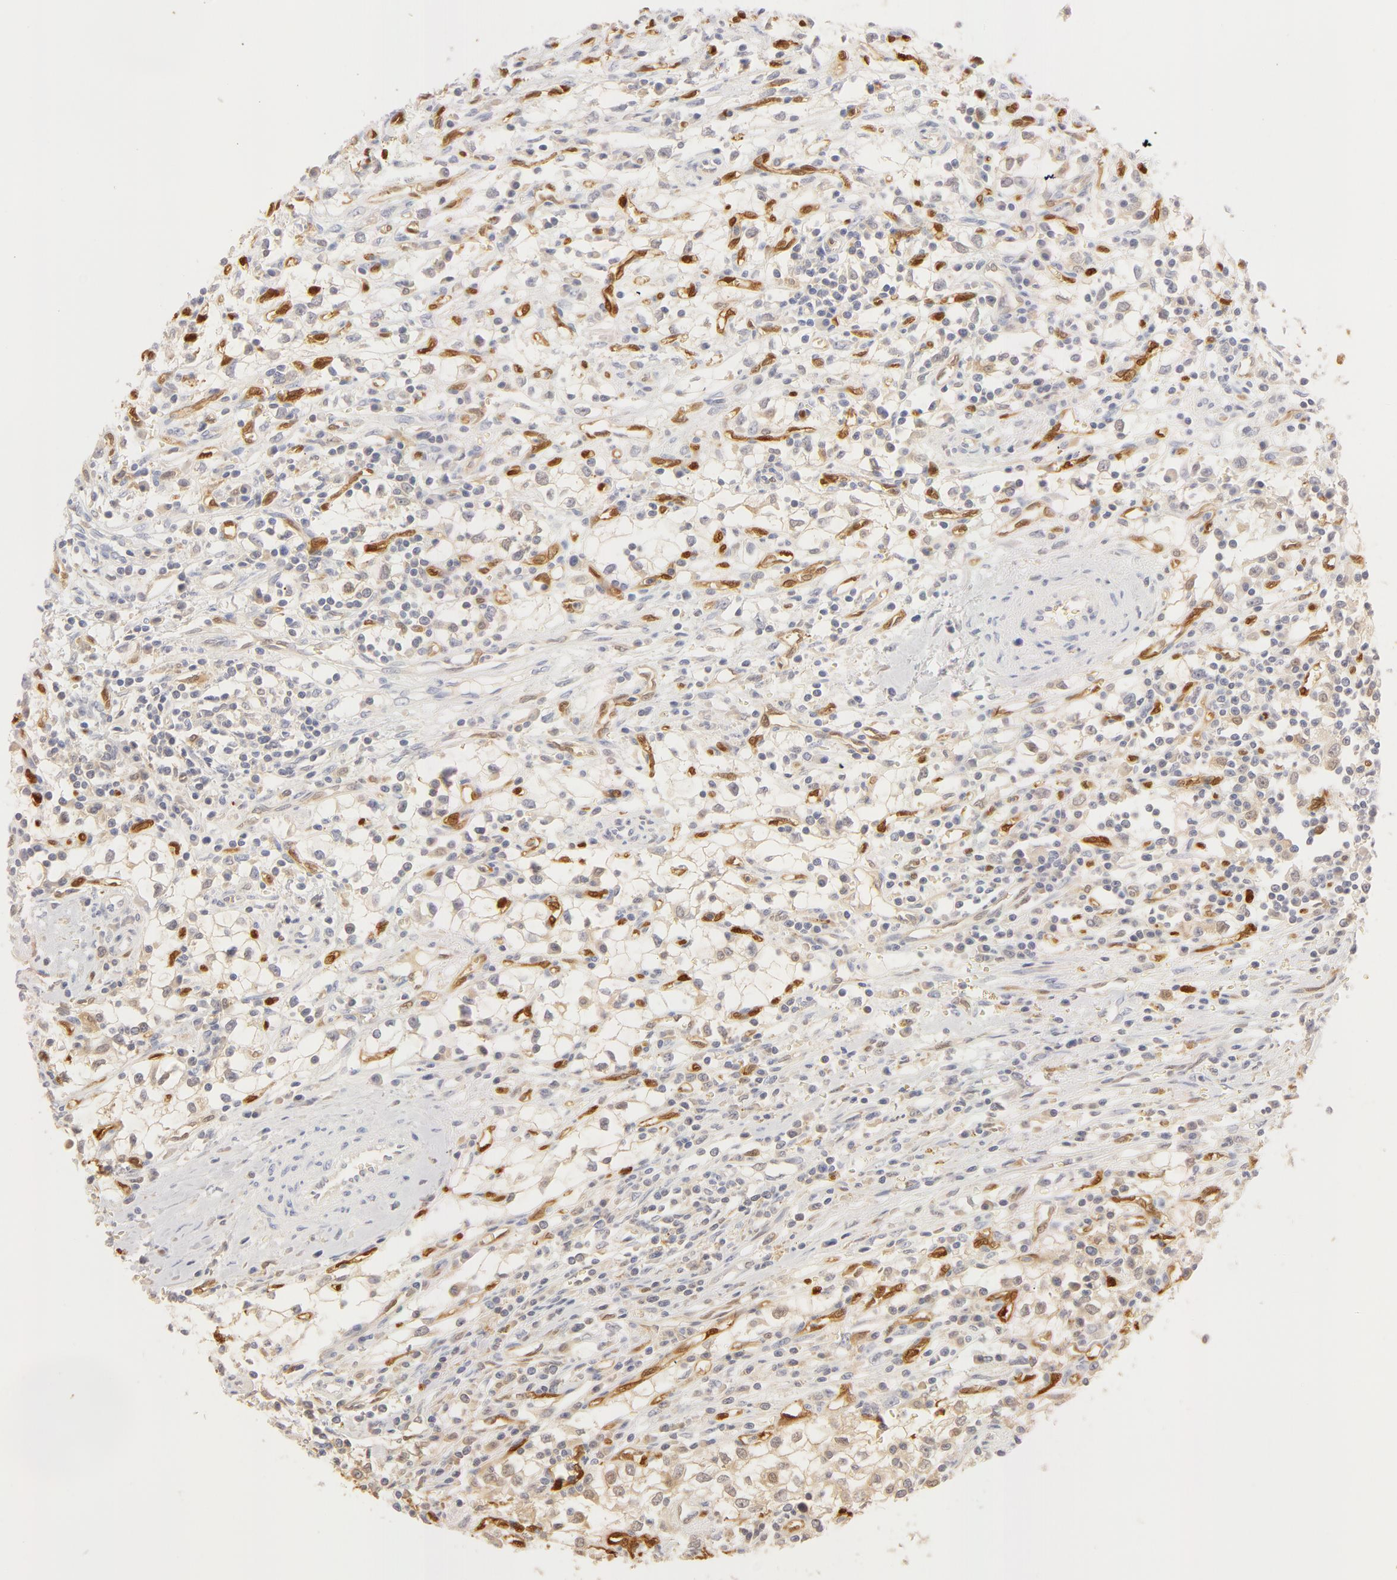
{"staining": {"intensity": "negative", "quantity": "none", "location": "none"}, "tissue": "renal cancer", "cell_type": "Tumor cells", "image_type": "cancer", "snomed": [{"axis": "morphology", "description": "Adenocarcinoma, NOS"}, {"axis": "topography", "description": "Kidney"}], "caption": "High power microscopy photomicrograph of an IHC image of renal cancer (adenocarcinoma), revealing no significant expression in tumor cells.", "gene": "CA2", "patient": {"sex": "male", "age": 82}}